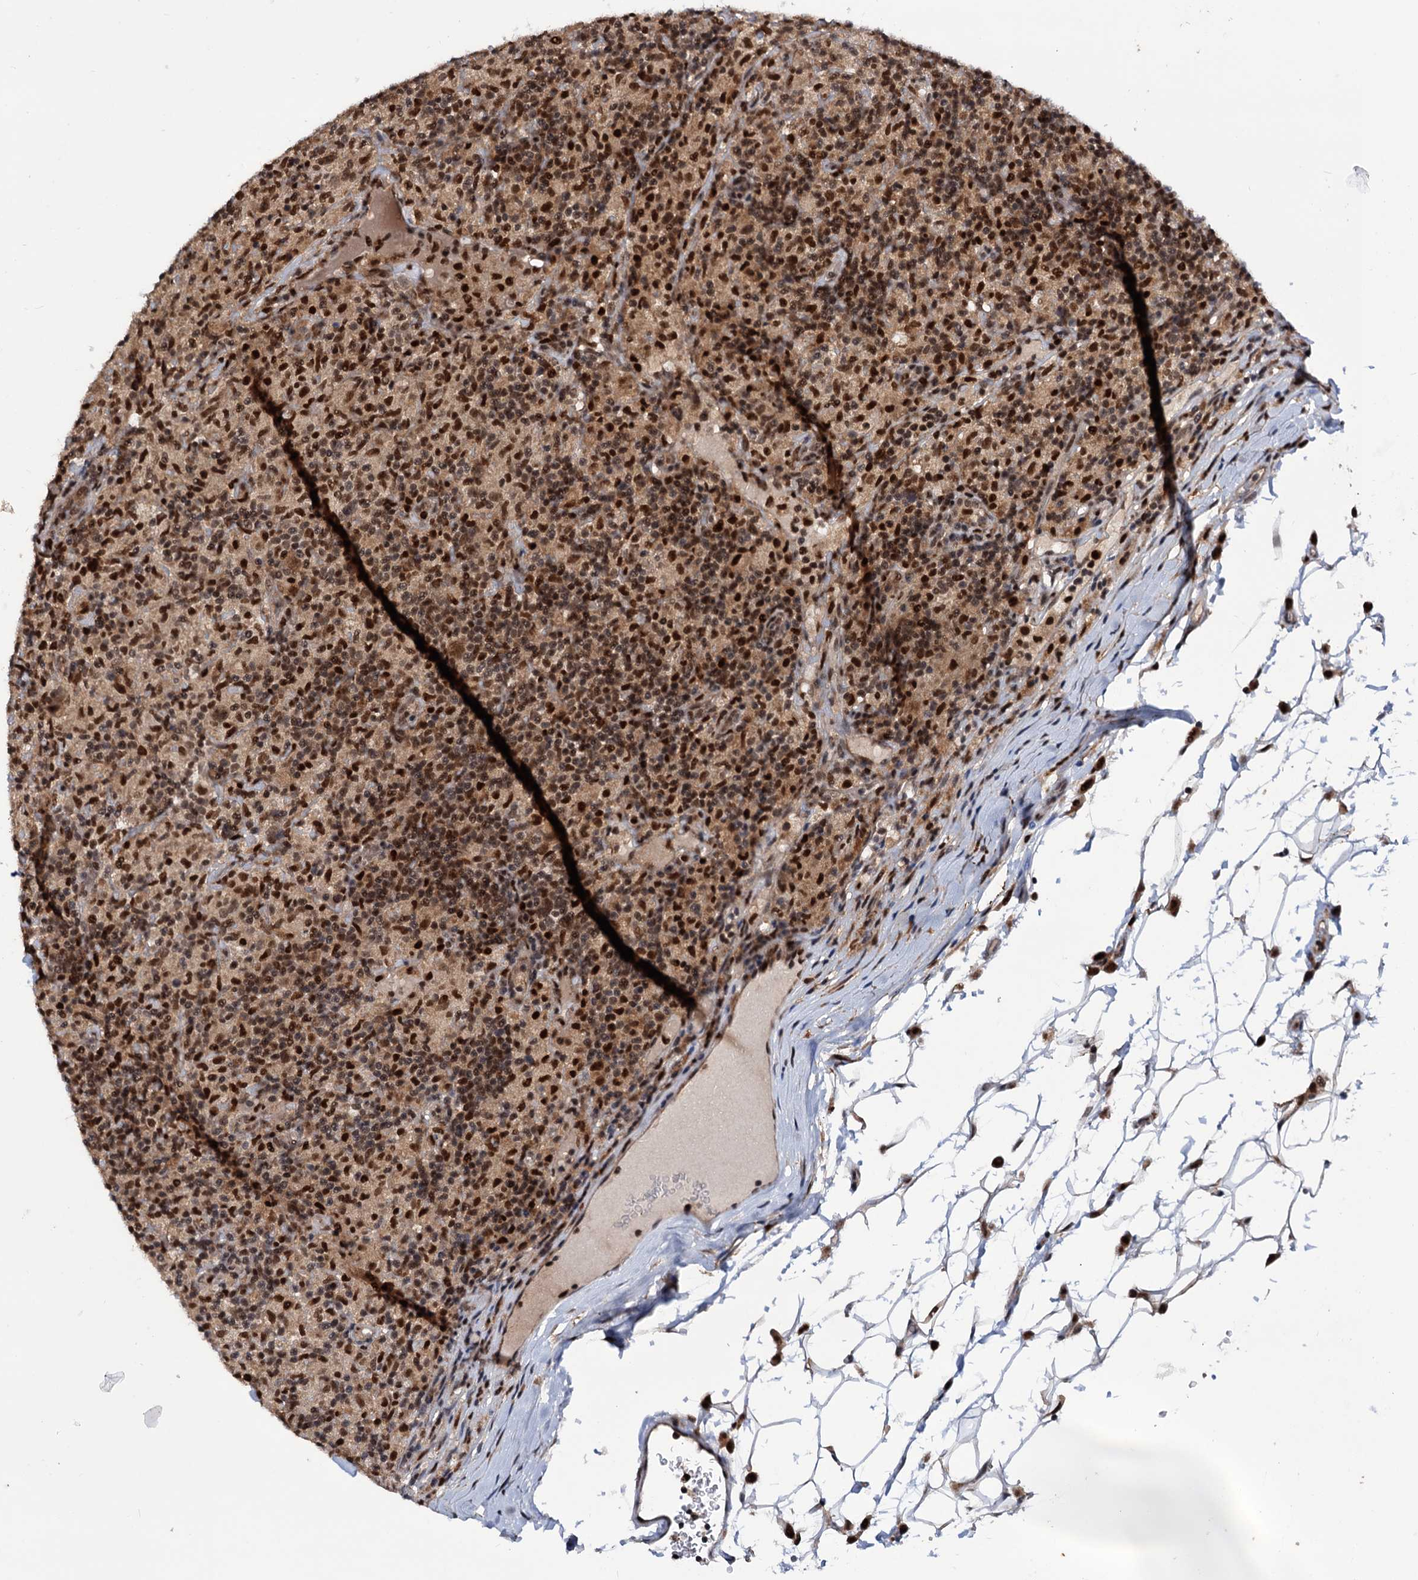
{"staining": {"intensity": "moderate", "quantity": ">75%", "location": "nuclear"}, "tissue": "lymphoma", "cell_type": "Tumor cells", "image_type": "cancer", "snomed": [{"axis": "morphology", "description": "Hodgkin's disease, NOS"}, {"axis": "topography", "description": "Lymph node"}], "caption": "Immunohistochemical staining of Hodgkin's disease exhibits medium levels of moderate nuclear protein expression in about >75% of tumor cells. The staining is performed using DAB (3,3'-diaminobenzidine) brown chromogen to label protein expression. The nuclei are counter-stained blue using hematoxylin.", "gene": "RNASEH2B", "patient": {"sex": "male", "age": 70}}